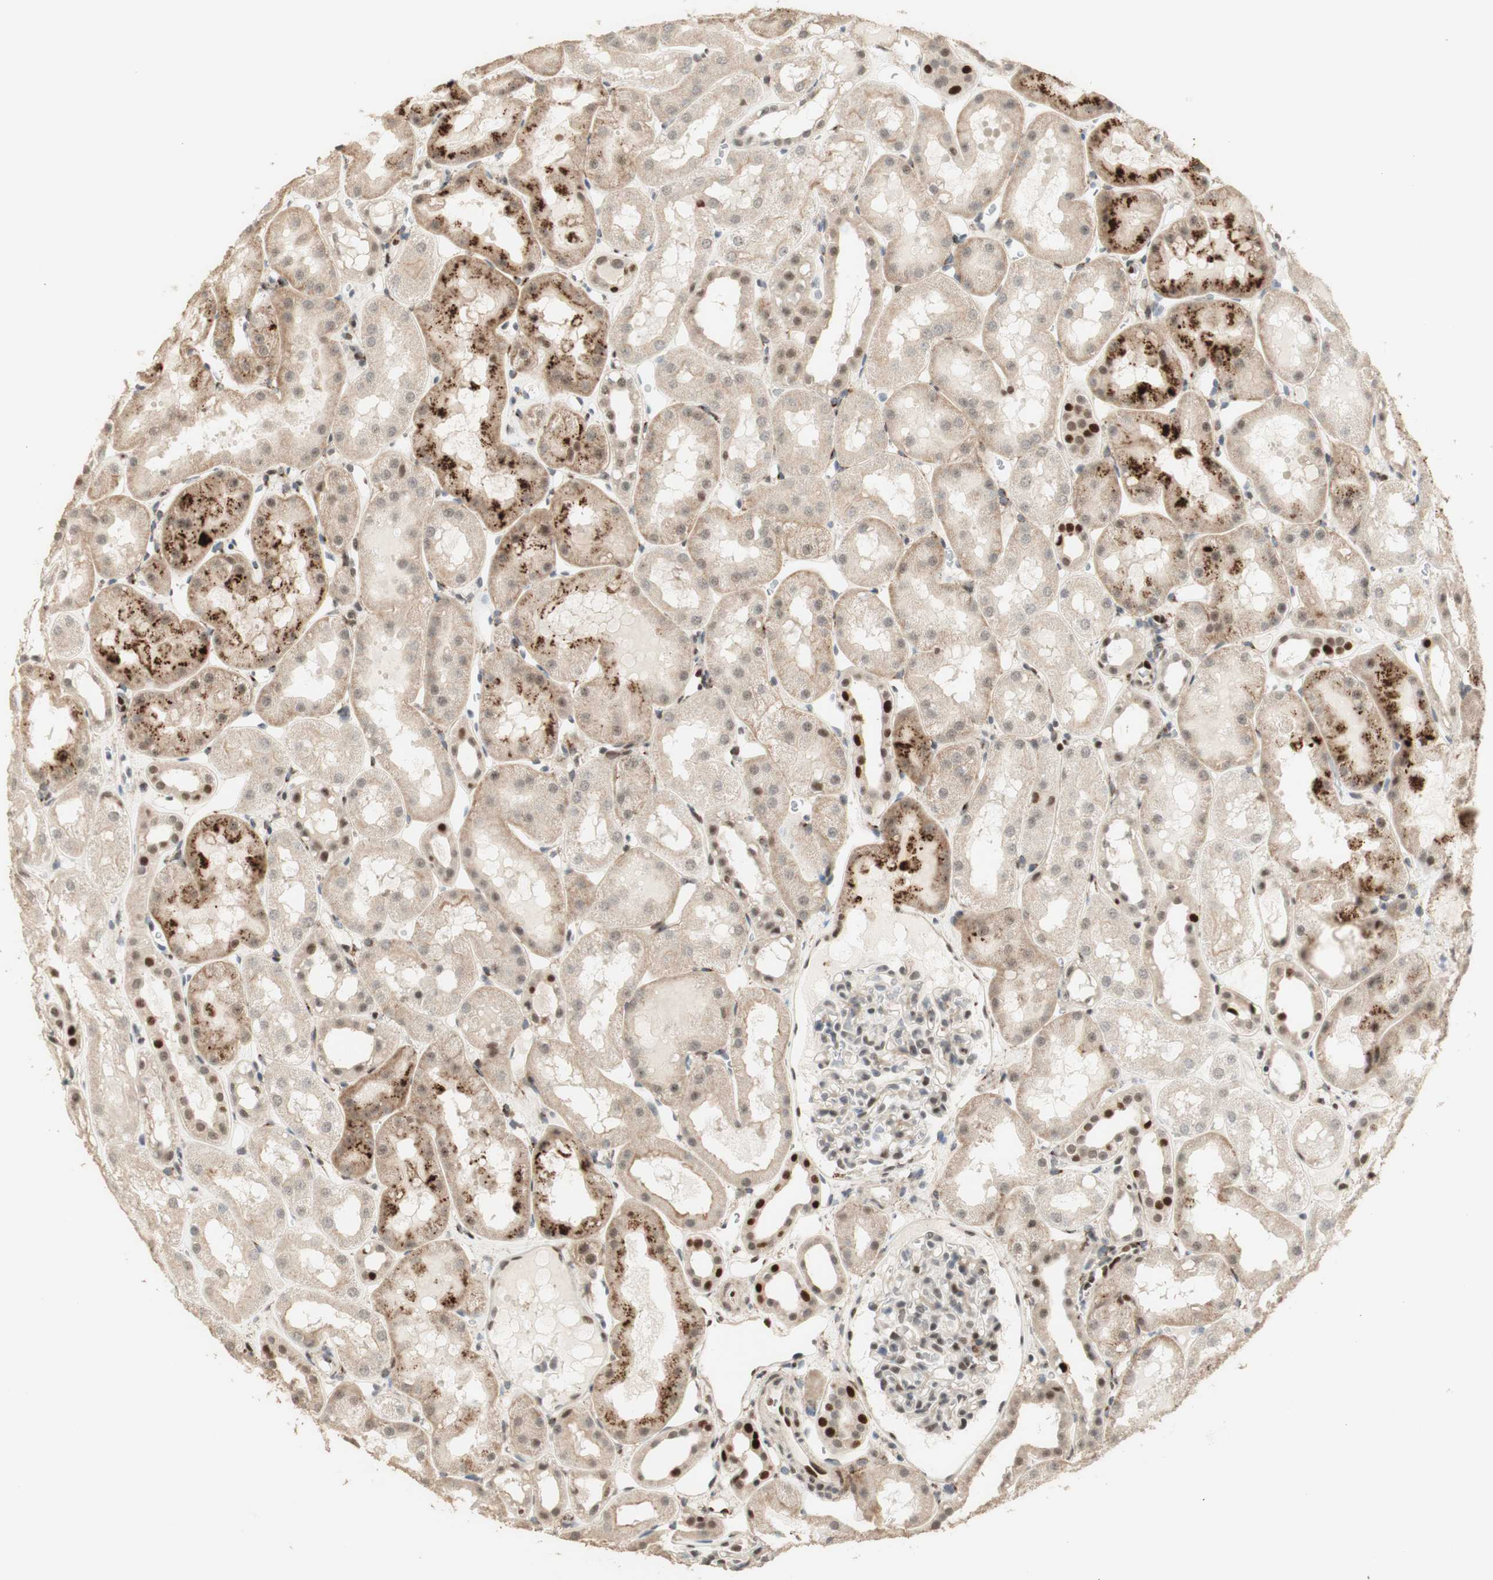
{"staining": {"intensity": "weak", "quantity": "25%-75%", "location": "nuclear"}, "tissue": "kidney", "cell_type": "Cells in glomeruli", "image_type": "normal", "snomed": [{"axis": "morphology", "description": "Normal tissue, NOS"}, {"axis": "topography", "description": "Kidney"}, {"axis": "topography", "description": "Urinary bladder"}], "caption": "Brown immunohistochemical staining in normal kidney shows weak nuclear staining in approximately 25%-75% of cells in glomeruli. The protein of interest is shown in brown color, while the nuclei are stained blue.", "gene": "FOXP1", "patient": {"sex": "male", "age": 16}}